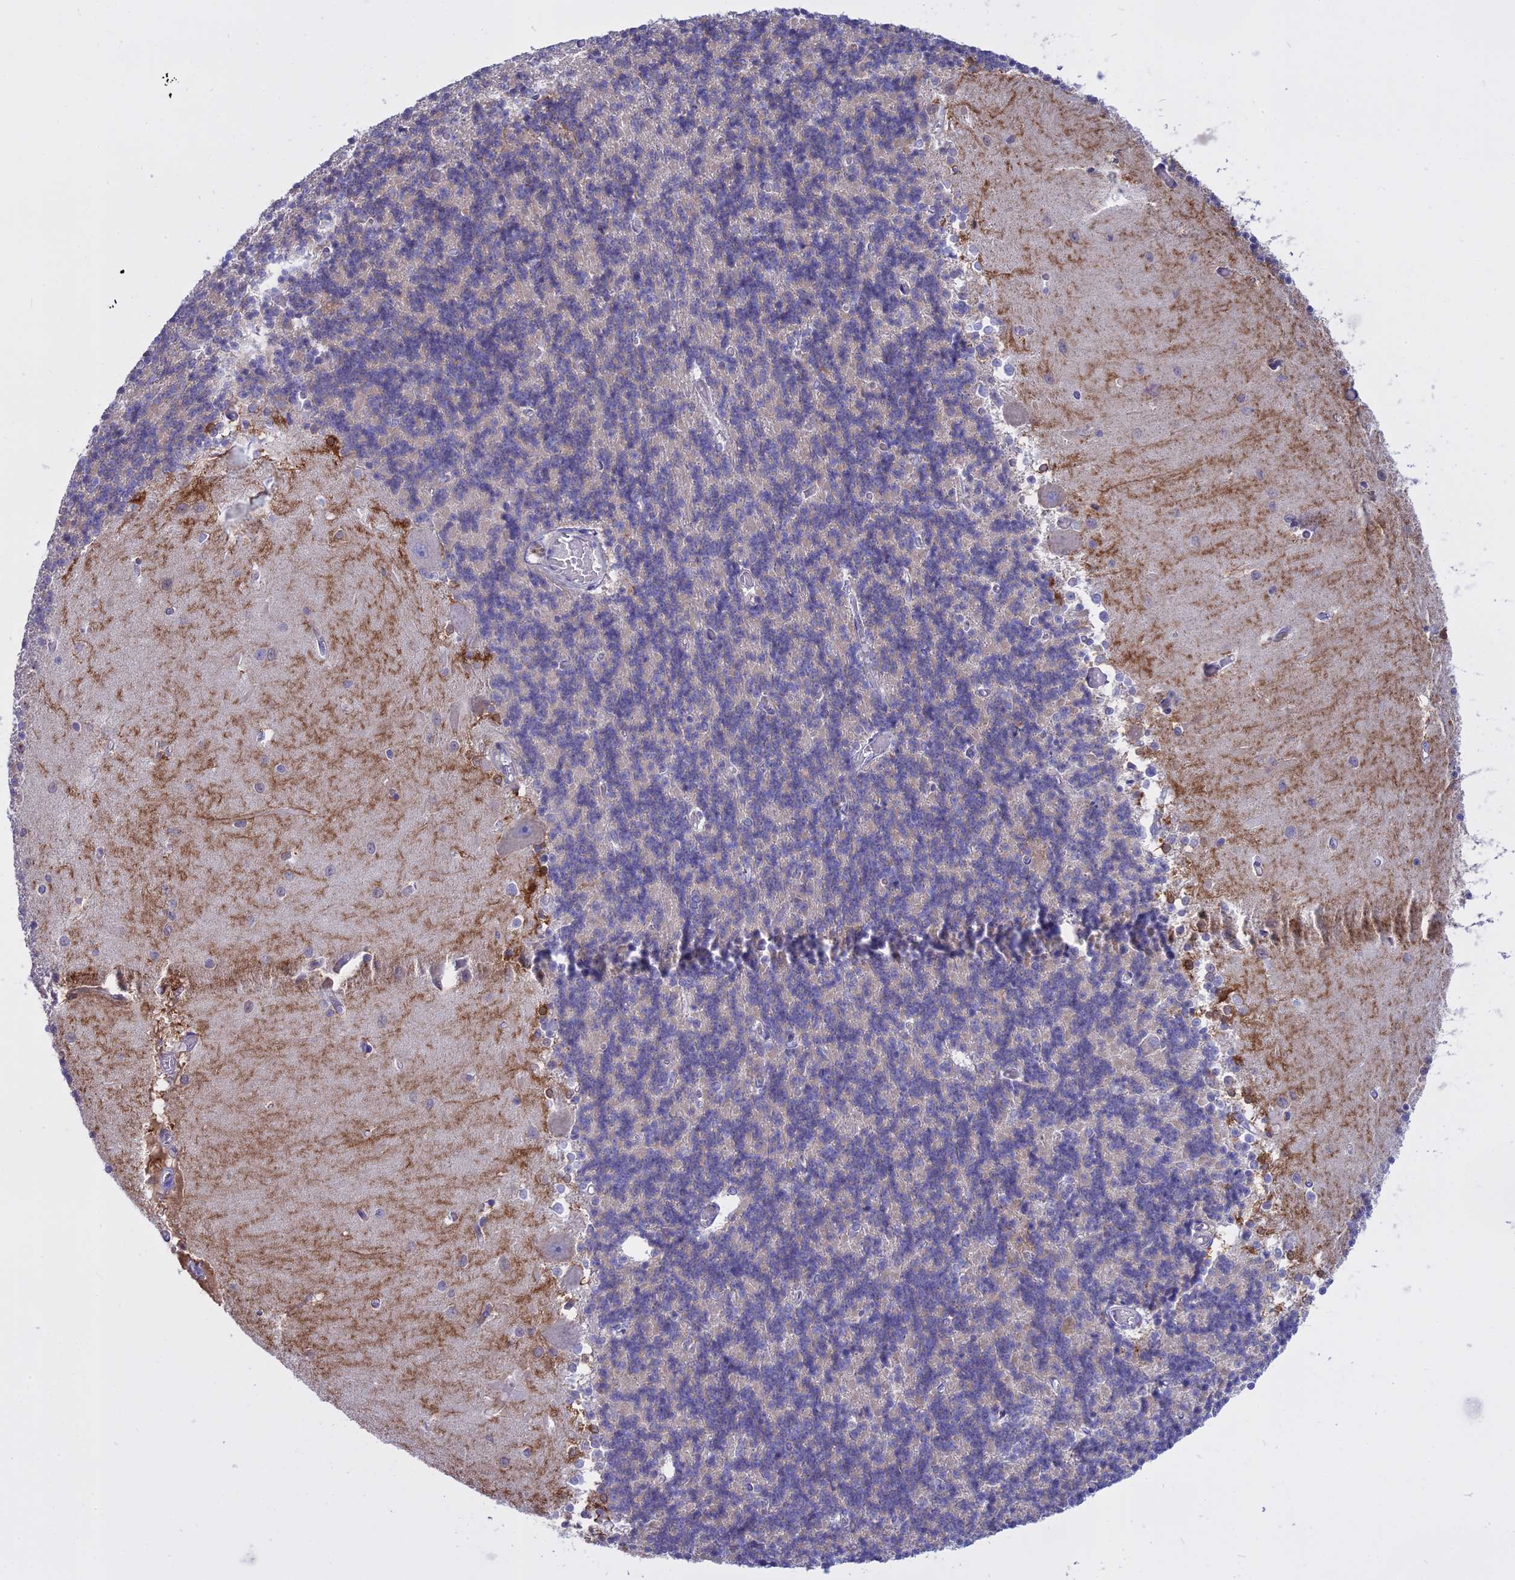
{"staining": {"intensity": "negative", "quantity": "none", "location": "none"}, "tissue": "cerebellum", "cell_type": "Cells in granular layer", "image_type": "normal", "snomed": [{"axis": "morphology", "description": "Normal tissue, NOS"}, {"axis": "topography", "description": "Cerebellum"}], "caption": "IHC photomicrograph of normal cerebellum: human cerebellum stained with DAB (3,3'-diaminobenzidine) displays no significant protein staining in cells in granular layer. Nuclei are stained in blue.", "gene": "AHCYL1", "patient": {"sex": "male", "age": 37}}